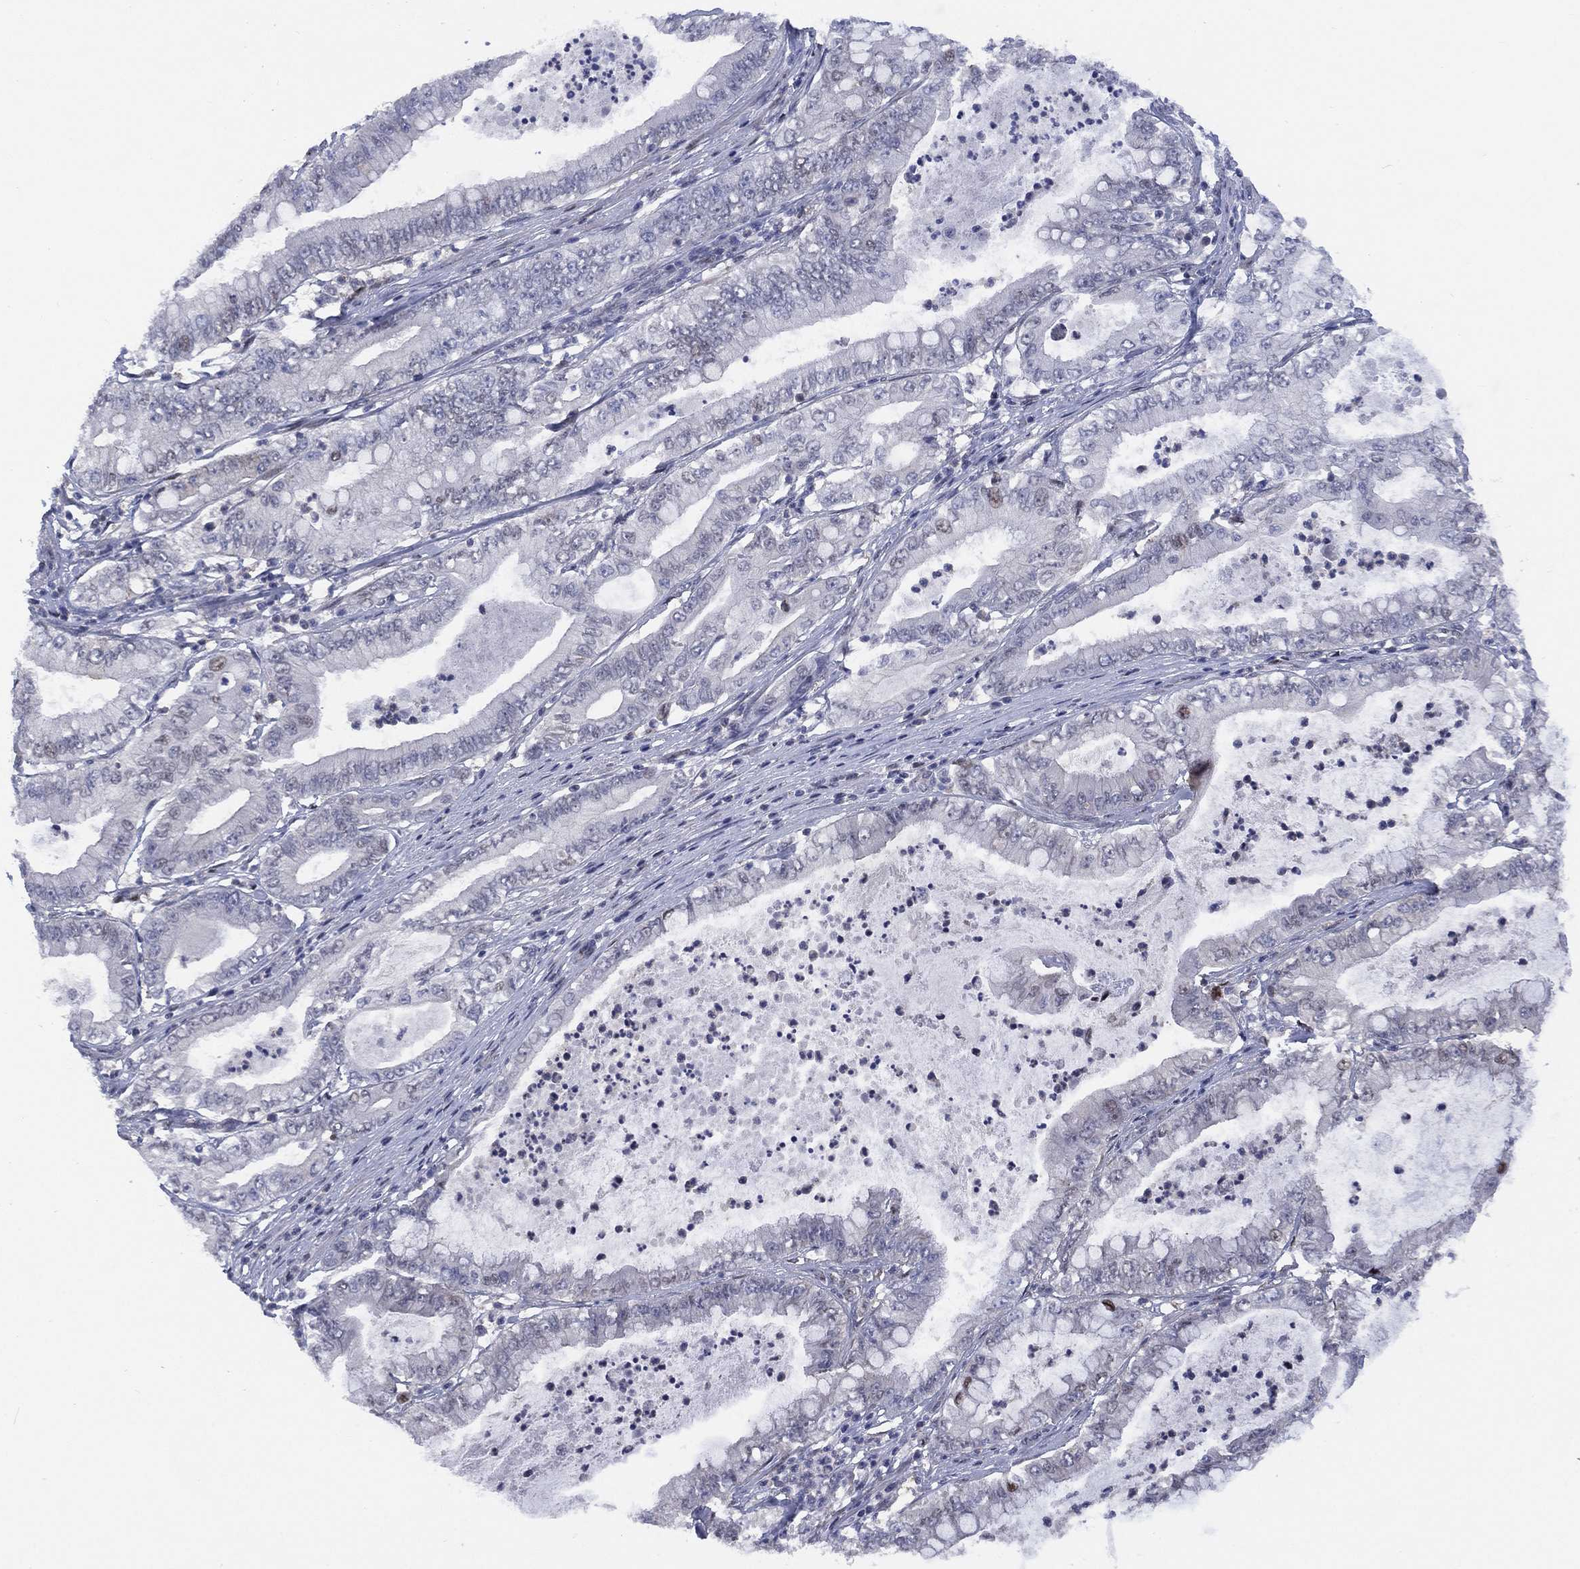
{"staining": {"intensity": "weak", "quantity": "<25%", "location": "nuclear"}, "tissue": "pancreatic cancer", "cell_type": "Tumor cells", "image_type": "cancer", "snomed": [{"axis": "morphology", "description": "Adenocarcinoma, NOS"}, {"axis": "topography", "description": "Pancreas"}], "caption": "High magnification brightfield microscopy of adenocarcinoma (pancreatic) stained with DAB (3,3'-diaminobenzidine) (brown) and counterstained with hematoxylin (blue): tumor cells show no significant expression.", "gene": "SLC4A4", "patient": {"sex": "male", "age": 71}}